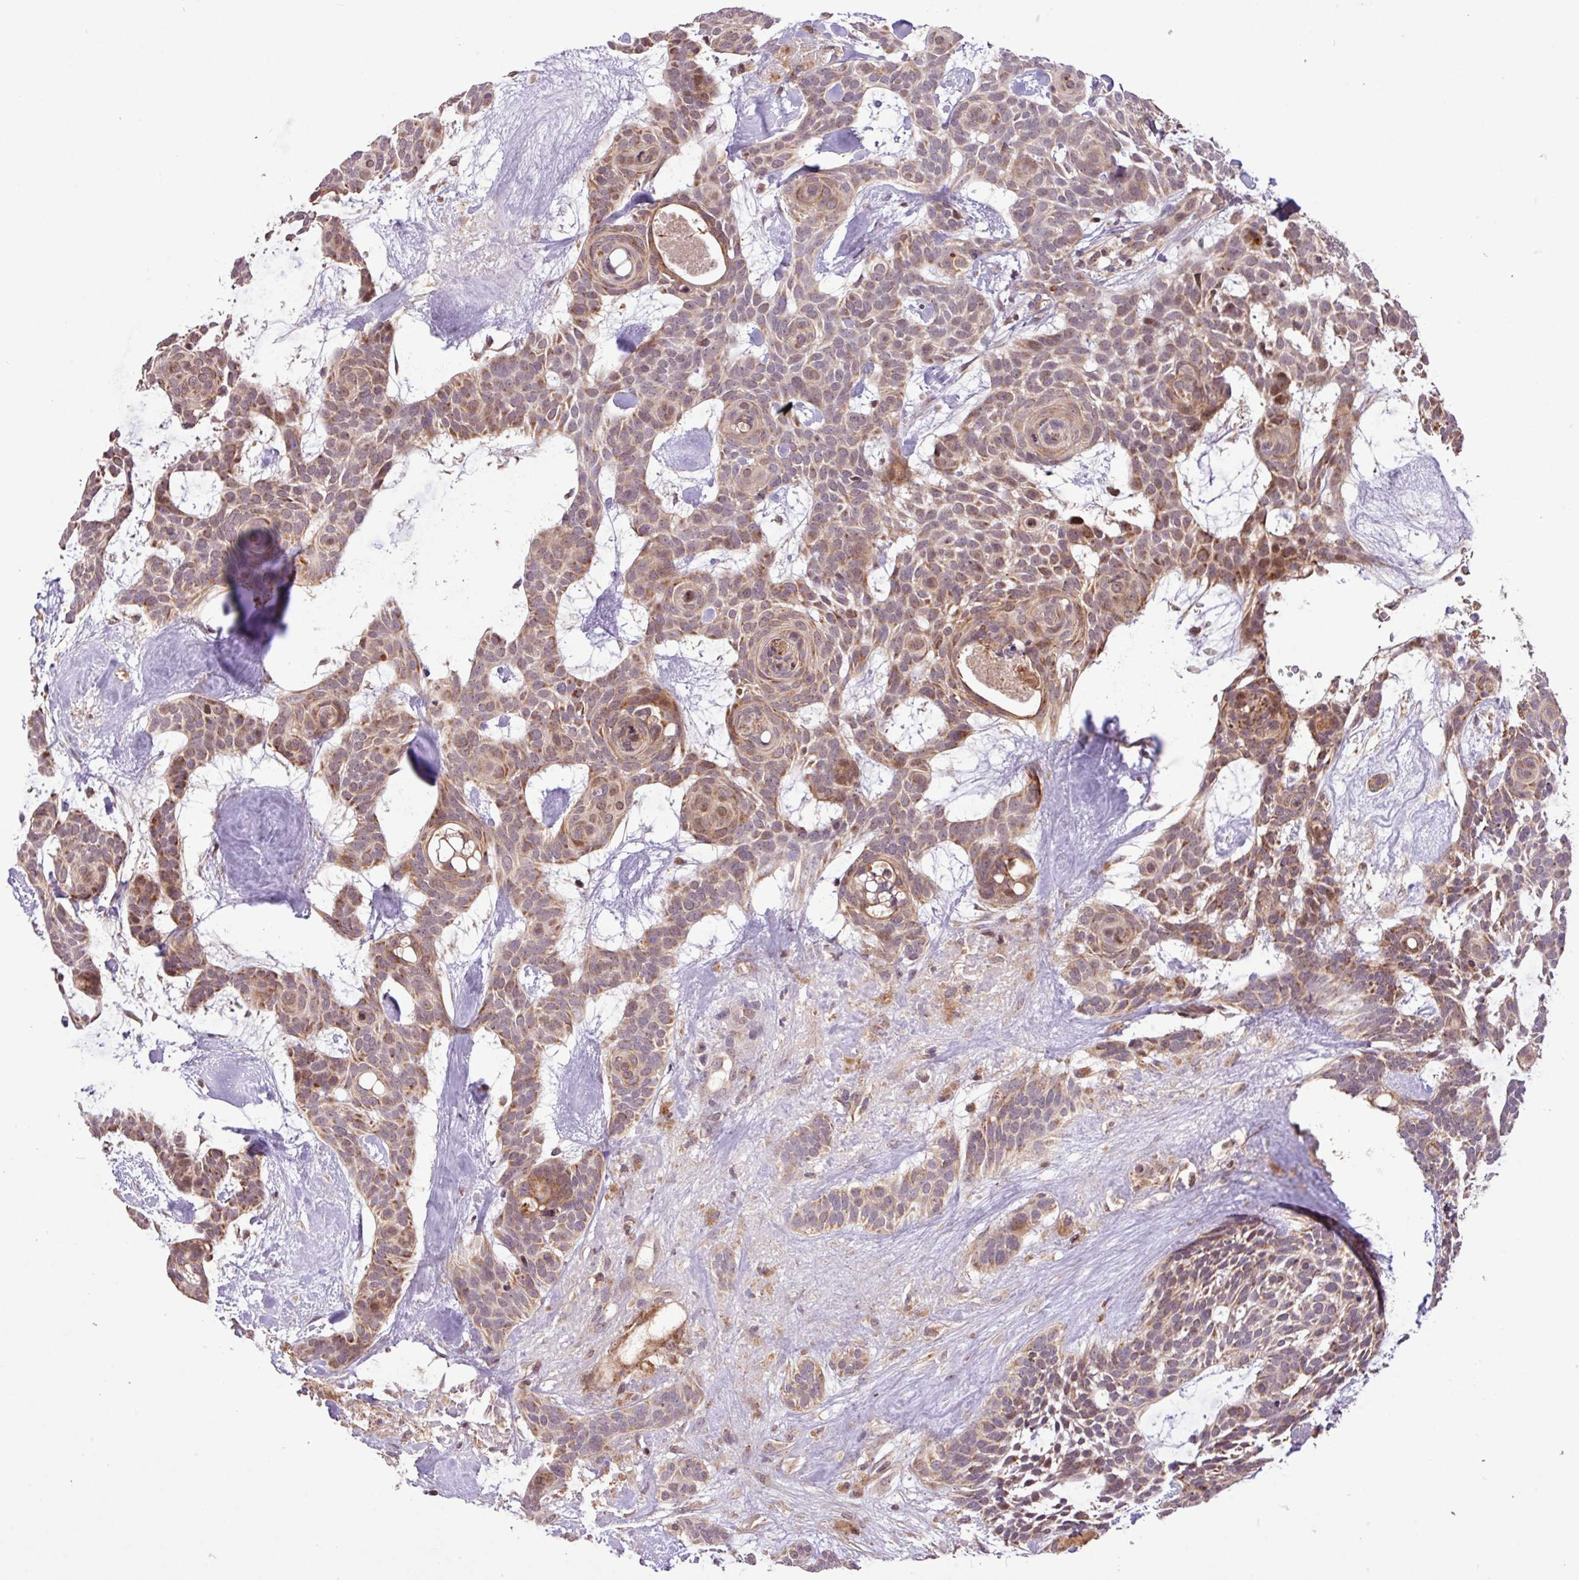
{"staining": {"intensity": "moderate", "quantity": "25%-75%", "location": "cytoplasmic/membranous,nuclear"}, "tissue": "skin cancer", "cell_type": "Tumor cells", "image_type": "cancer", "snomed": [{"axis": "morphology", "description": "Basal cell carcinoma"}, {"axis": "topography", "description": "Skin"}], "caption": "Immunohistochemical staining of human skin cancer demonstrates medium levels of moderate cytoplasmic/membranous and nuclear staining in about 25%-75% of tumor cells. (IHC, brightfield microscopy, high magnification).", "gene": "YPEL3", "patient": {"sex": "male", "age": 61}}